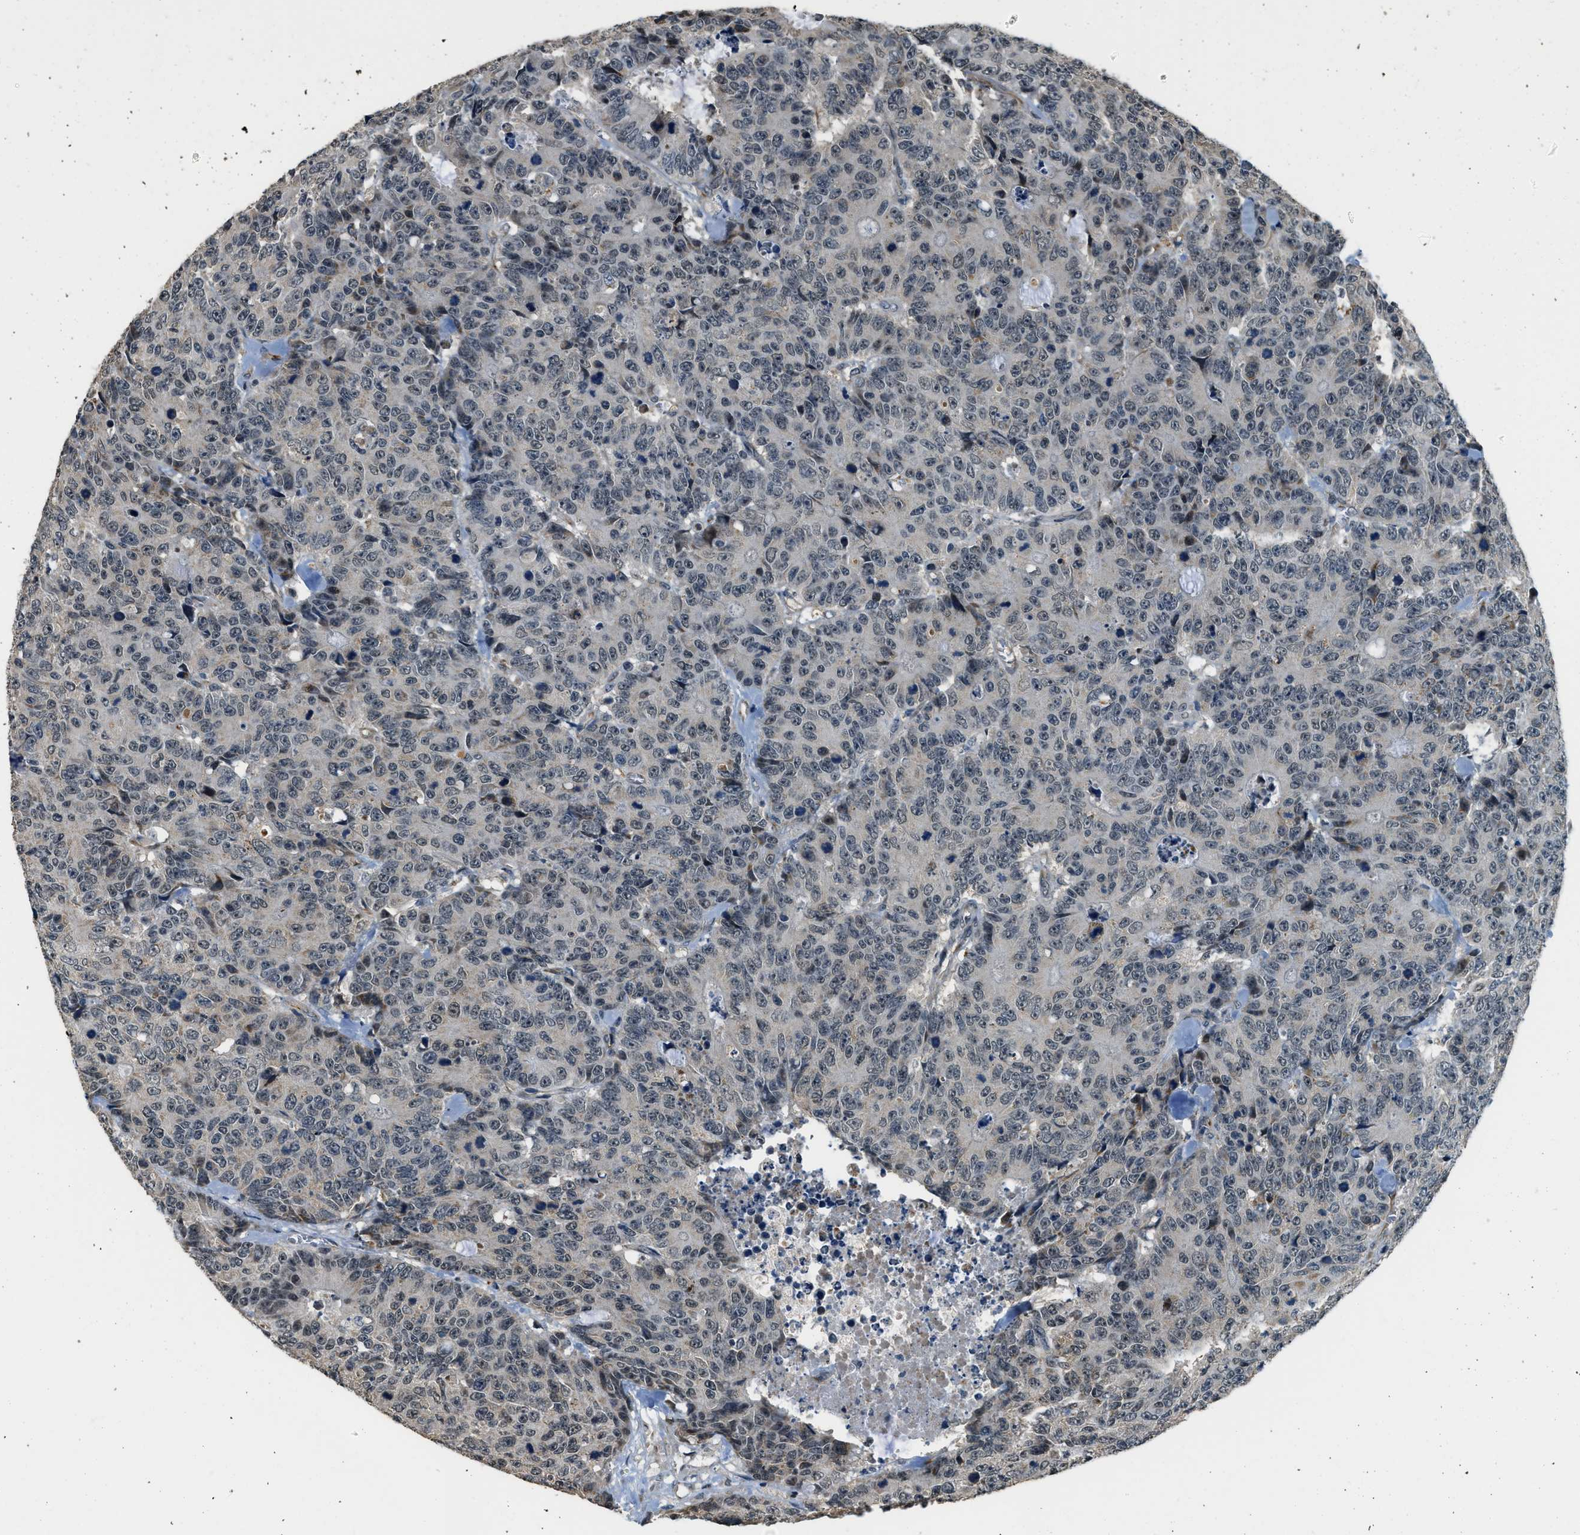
{"staining": {"intensity": "weak", "quantity": "<25%", "location": "nuclear"}, "tissue": "colorectal cancer", "cell_type": "Tumor cells", "image_type": "cancer", "snomed": [{"axis": "morphology", "description": "Adenocarcinoma, NOS"}, {"axis": "topography", "description": "Colon"}], "caption": "Immunohistochemical staining of human adenocarcinoma (colorectal) displays no significant expression in tumor cells.", "gene": "MED21", "patient": {"sex": "female", "age": 86}}